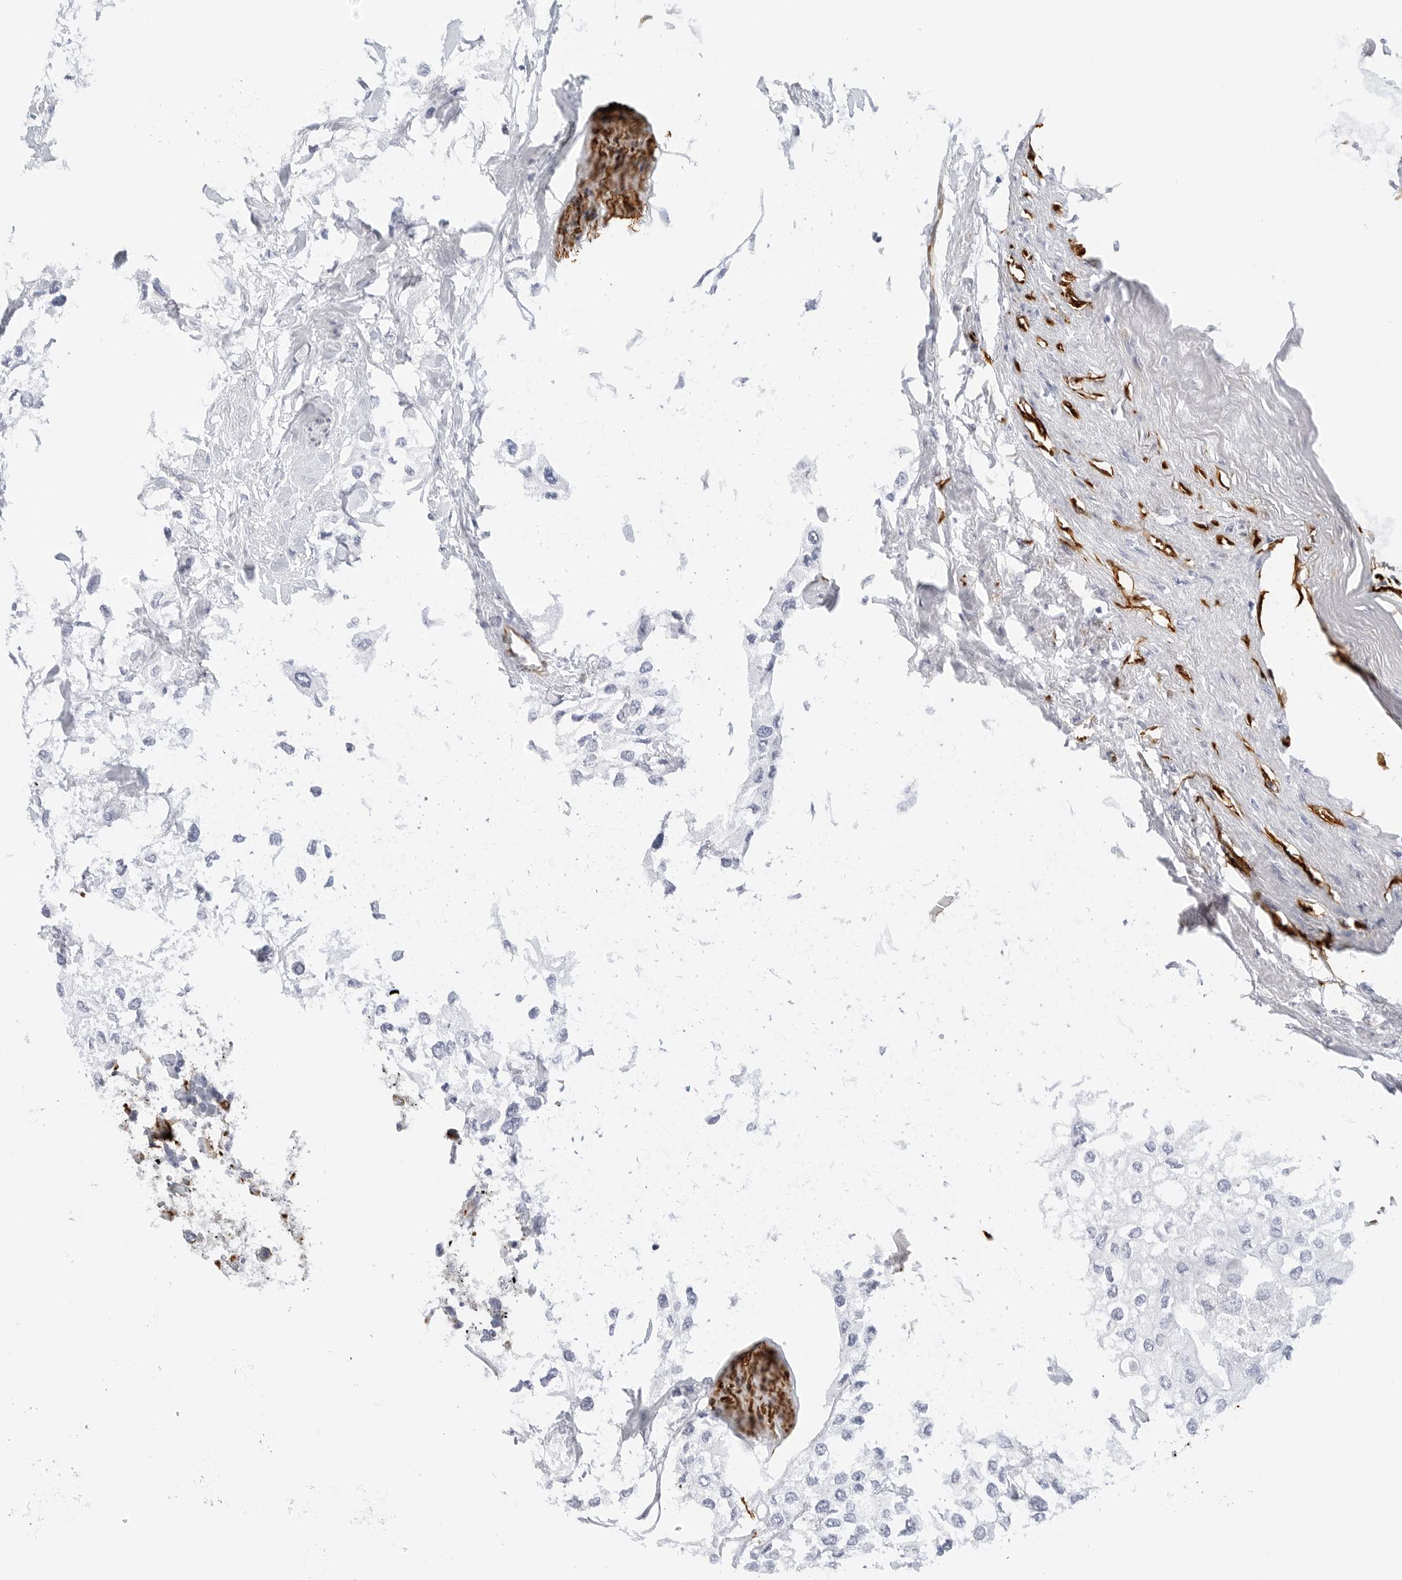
{"staining": {"intensity": "negative", "quantity": "none", "location": "none"}, "tissue": "urothelial cancer", "cell_type": "Tumor cells", "image_type": "cancer", "snomed": [{"axis": "morphology", "description": "Urothelial carcinoma, High grade"}, {"axis": "topography", "description": "Urinary bladder"}], "caption": "This is an immunohistochemistry (IHC) image of high-grade urothelial carcinoma. There is no staining in tumor cells.", "gene": "NES", "patient": {"sex": "male", "age": 64}}